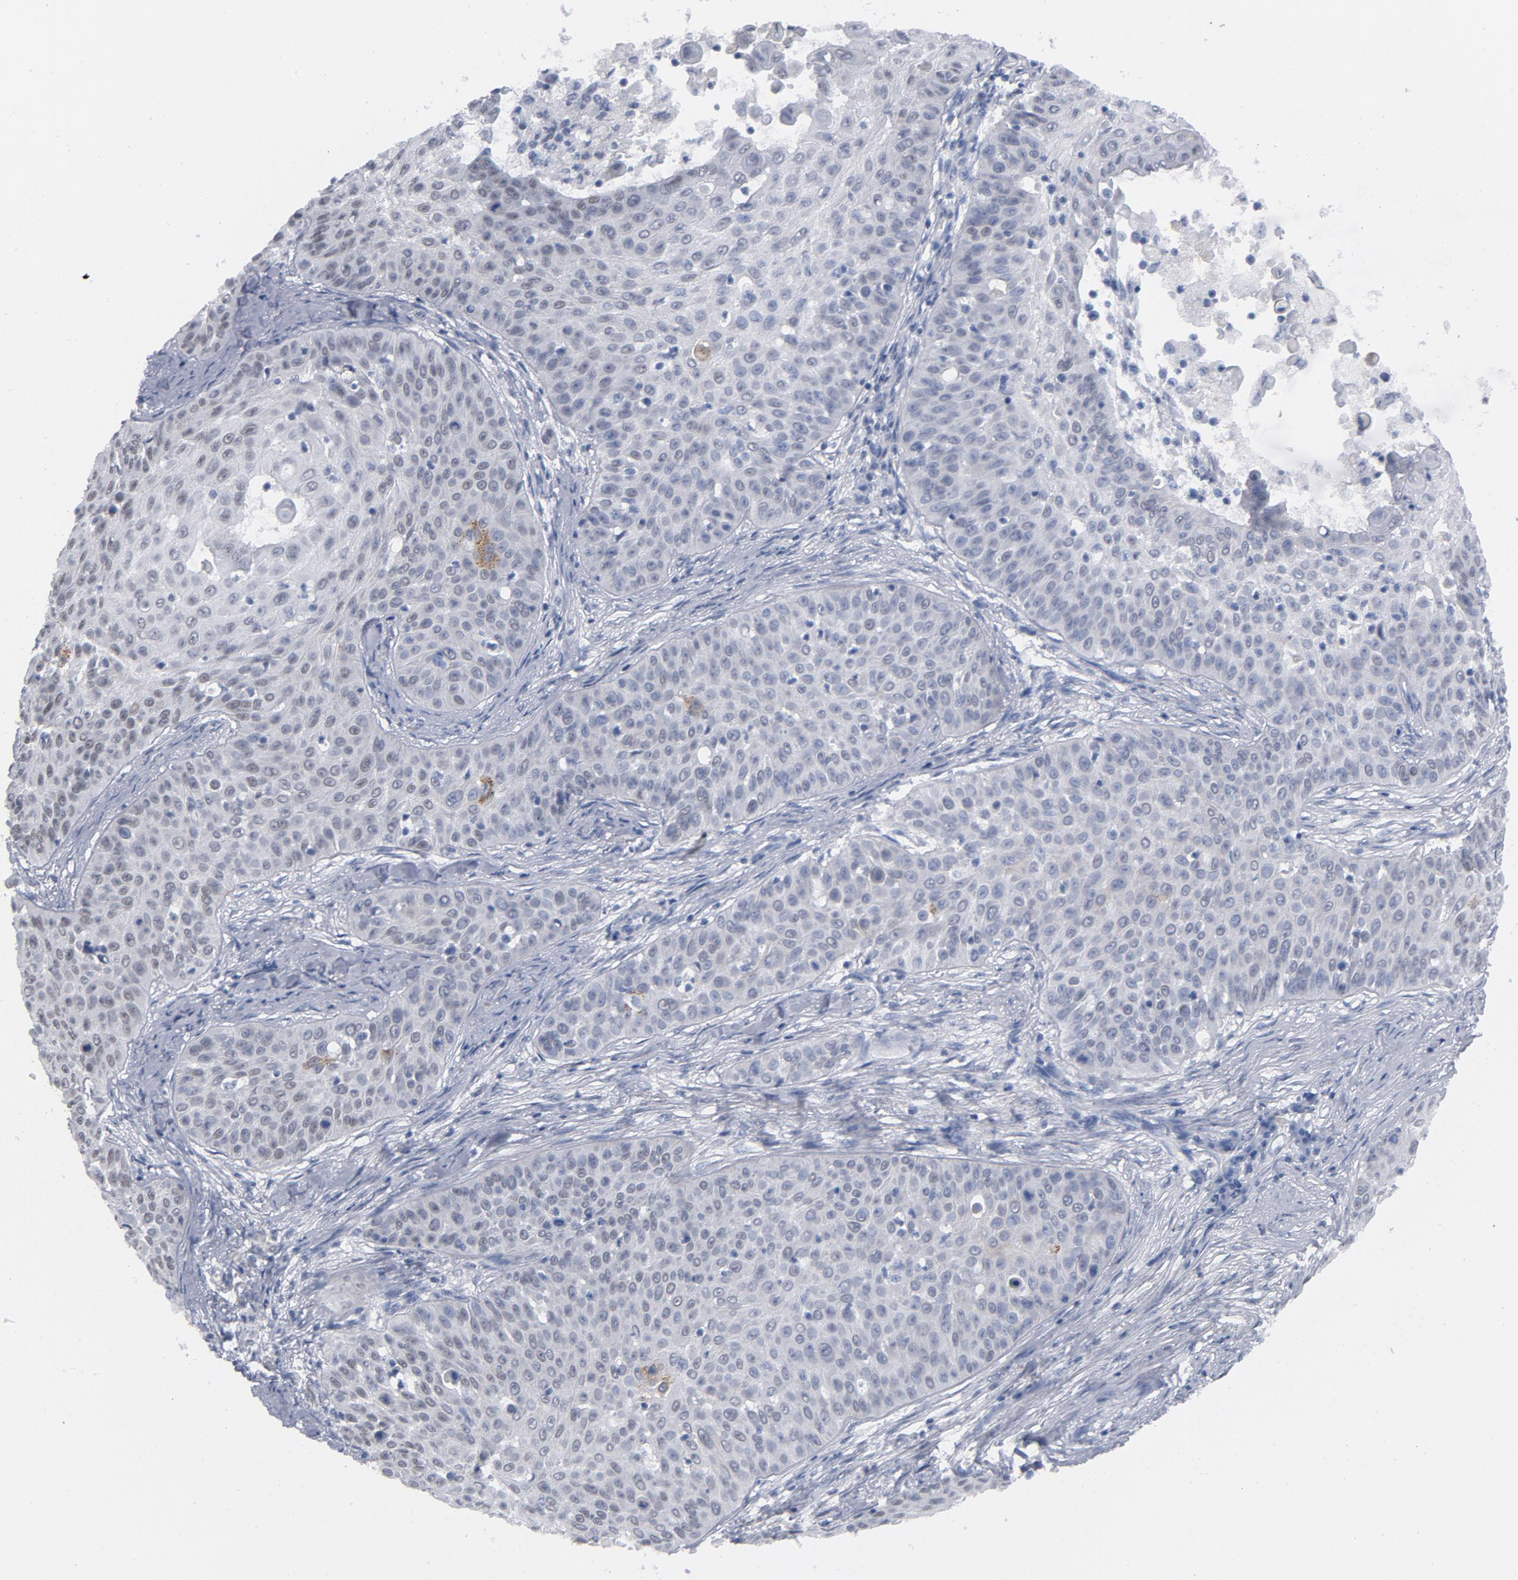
{"staining": {"intensity": "negative", "quantity": "none", "location": "none"}, "tissue": "skin cancer", "cell_type": "Tumor cells", "image_type": "cancer", "snomed": [{"axis": "morphology", "description": "Squamous cell carcinoma, NOS"}, {"axis": "topography", "description": "Skin"}], "caption": "DAB immunohistochemical staining of squamous cell carcinoma (skin) reveals no significant positivity in tumor cells.", "gene": "BAP1", "patient": {"sex": "male", "age": 82}}